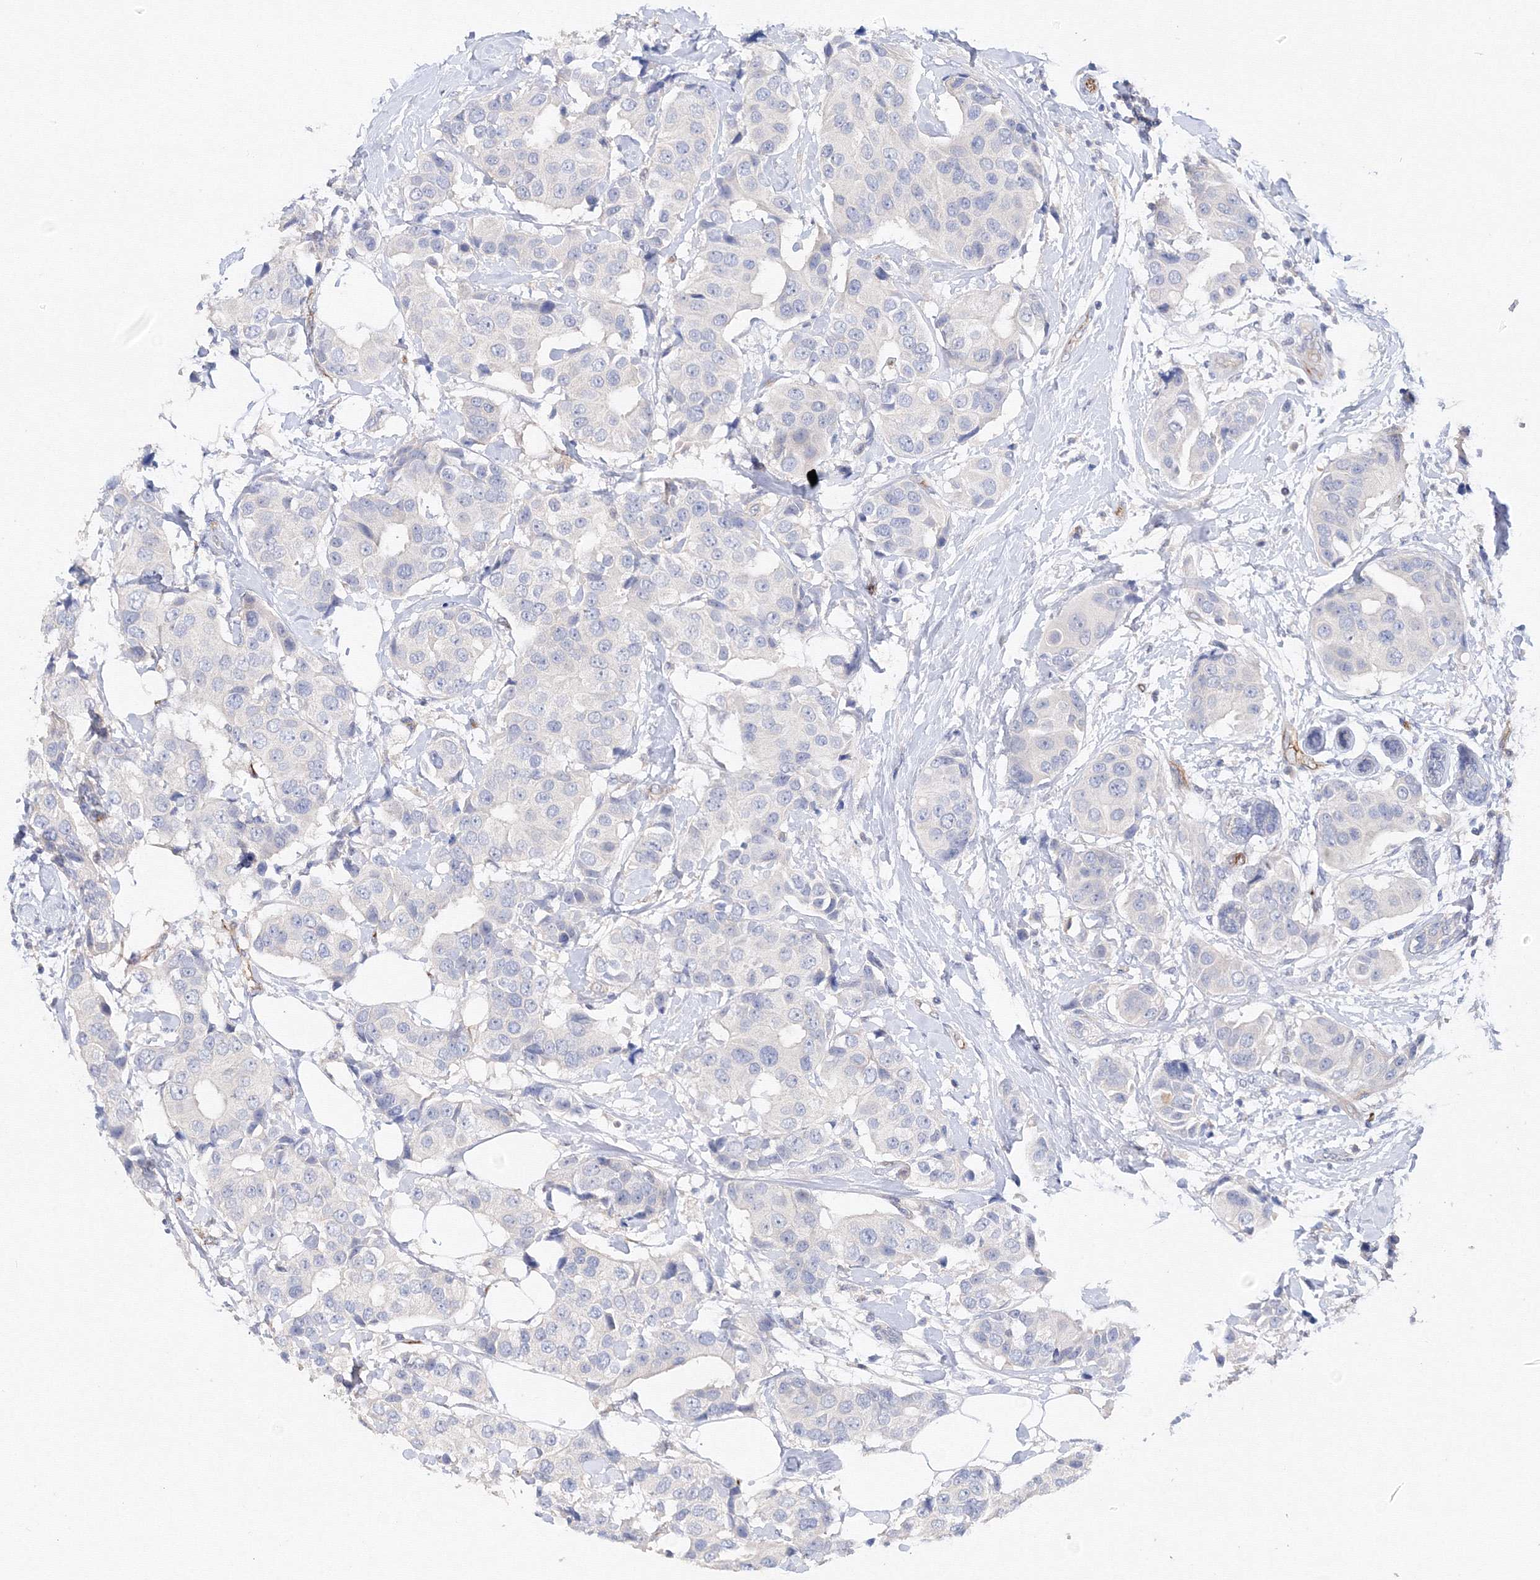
{"staining": {"intensity": "negative", "quantity": "none", "location": "none"}, "tissue": "breast cancer", "cell_type": "Tumor cells", "image_type": "cancer", "snomed": [{"axis": "morphology", "description": "Normal tissue, NOS"}, {"axis": "morphology", "description": "Duct carcinoma"}, {"axis": "topography", "description": "Breast"}], "caption": "A photomicrograph of human breast cancer is negative for staining in tumor cells.", "gene": "DIS3L2", "patient": {"sex": "female", "age": 39}}